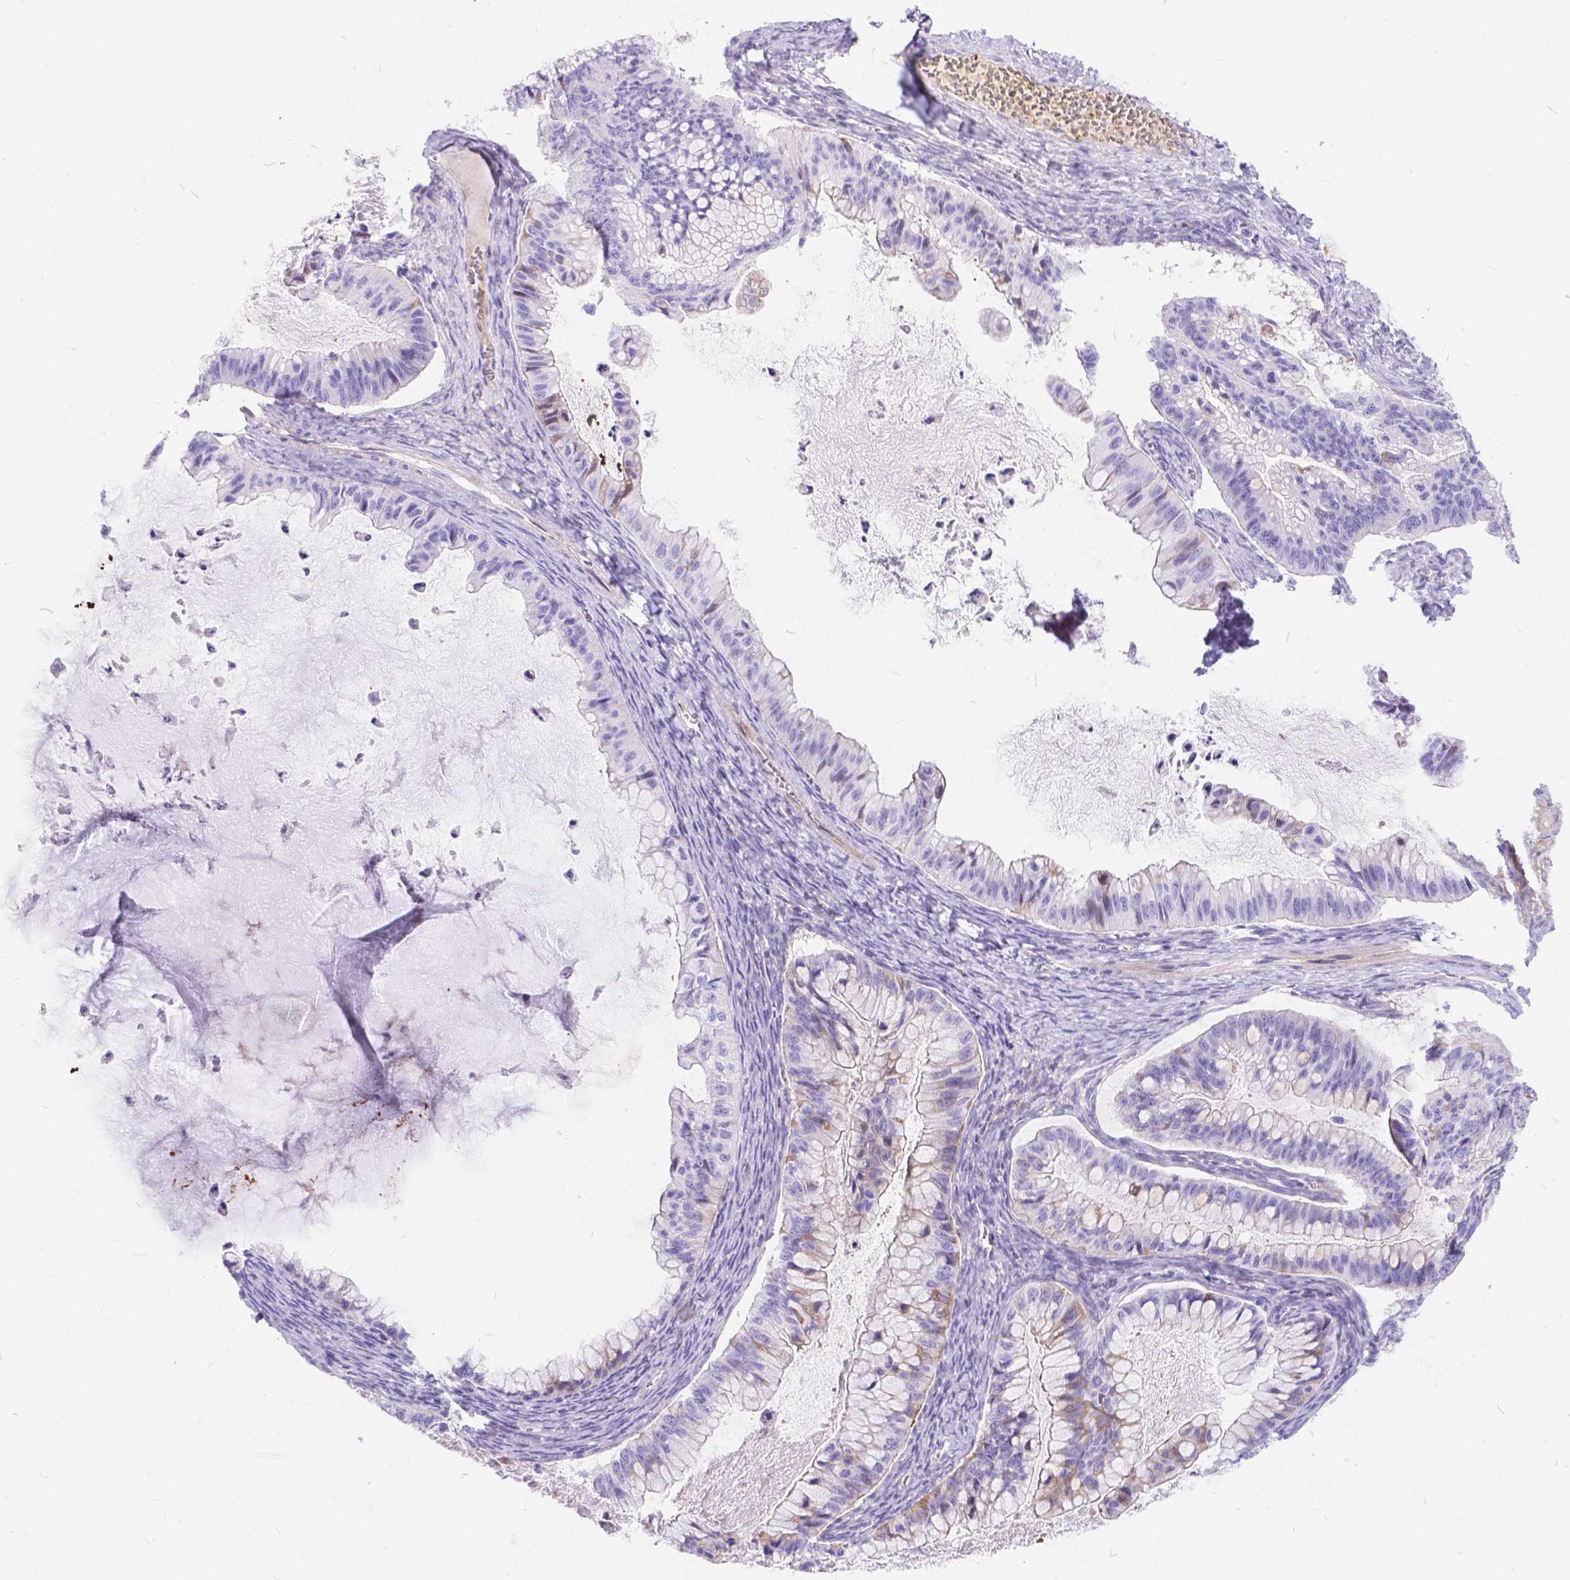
{"staining": {"intensity": "negative", "quantity": "none", "location": "none"}, "tissue": "ovarian cancer", "cell_type": "Tumor cells", "image_type": "cancer", "snomed": [{"axis": "morphology", "description": "Cystadenocarcinoma, mucinous, NOS"}, {"axis": "topography", "description": "Ovary"}], "caption": "Protein analysis of ovarian mucinous cystadenocarcinoma demonstrates no significant expression in tumor cells.", "gene": "KLHL10", "patient": {"sex": "female", "age": 72}}